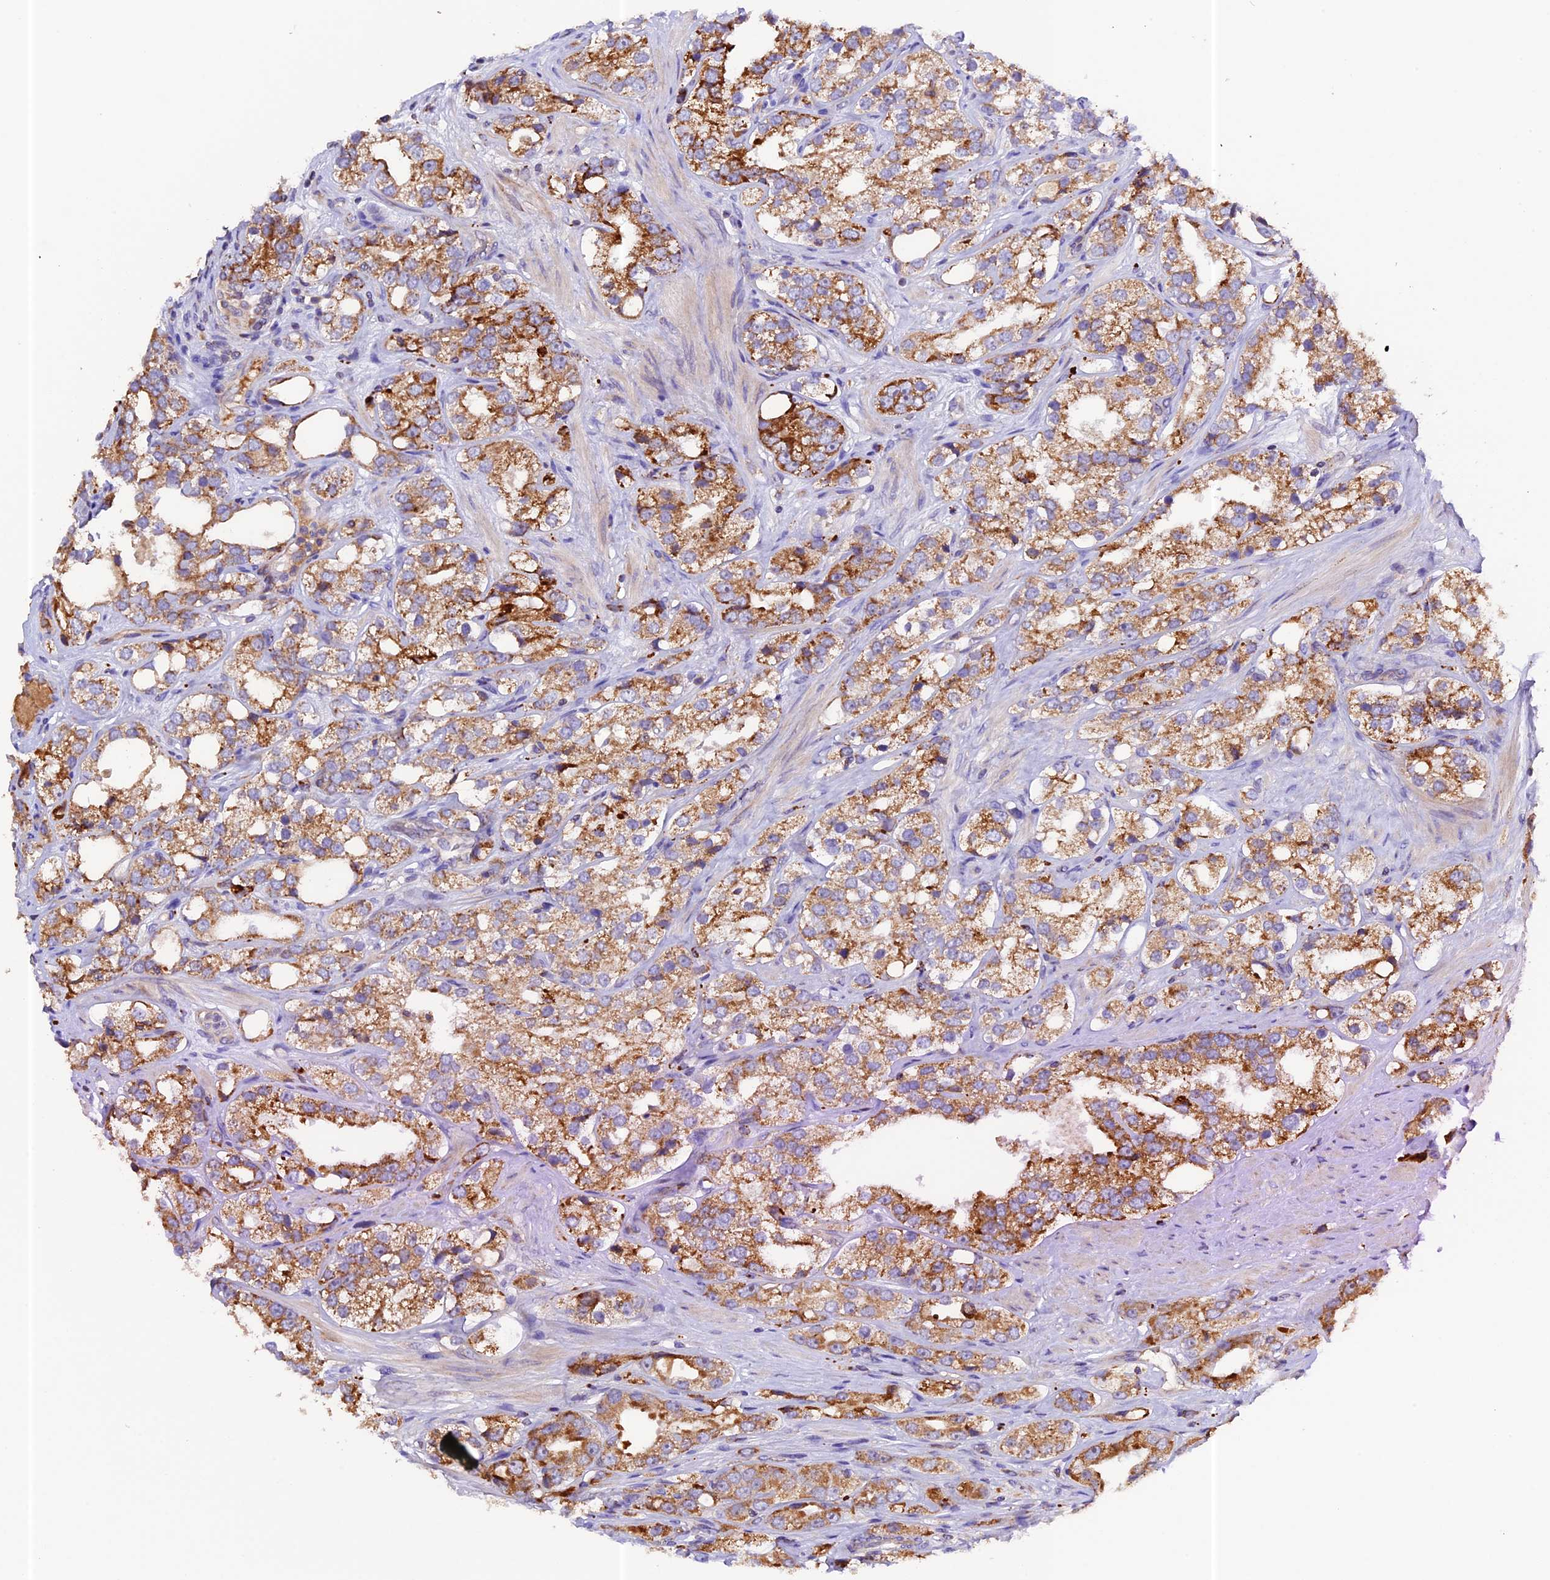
{"staining": {"intensity": "moderate", "quantity": ">75%", "location": "cytoplasmic/membranous"}, "tissue": "prostate cancer", "cell_type": "Tumor cells", "image_type": "cancer", "snomed": [{"axis": "morphology", "description": "Adenocarcinoma, NOS"}, {"axis": "topography", "description": "Prostate"}], "caption": "A medium amount of moderate cytoplasmic/membranous expression is present in approximately >75% of tumor cells in prostate cancer (adenocarcinoma) tissue.", "gene": "METTL22", "patient": {"sex": "male", "age": 79}}